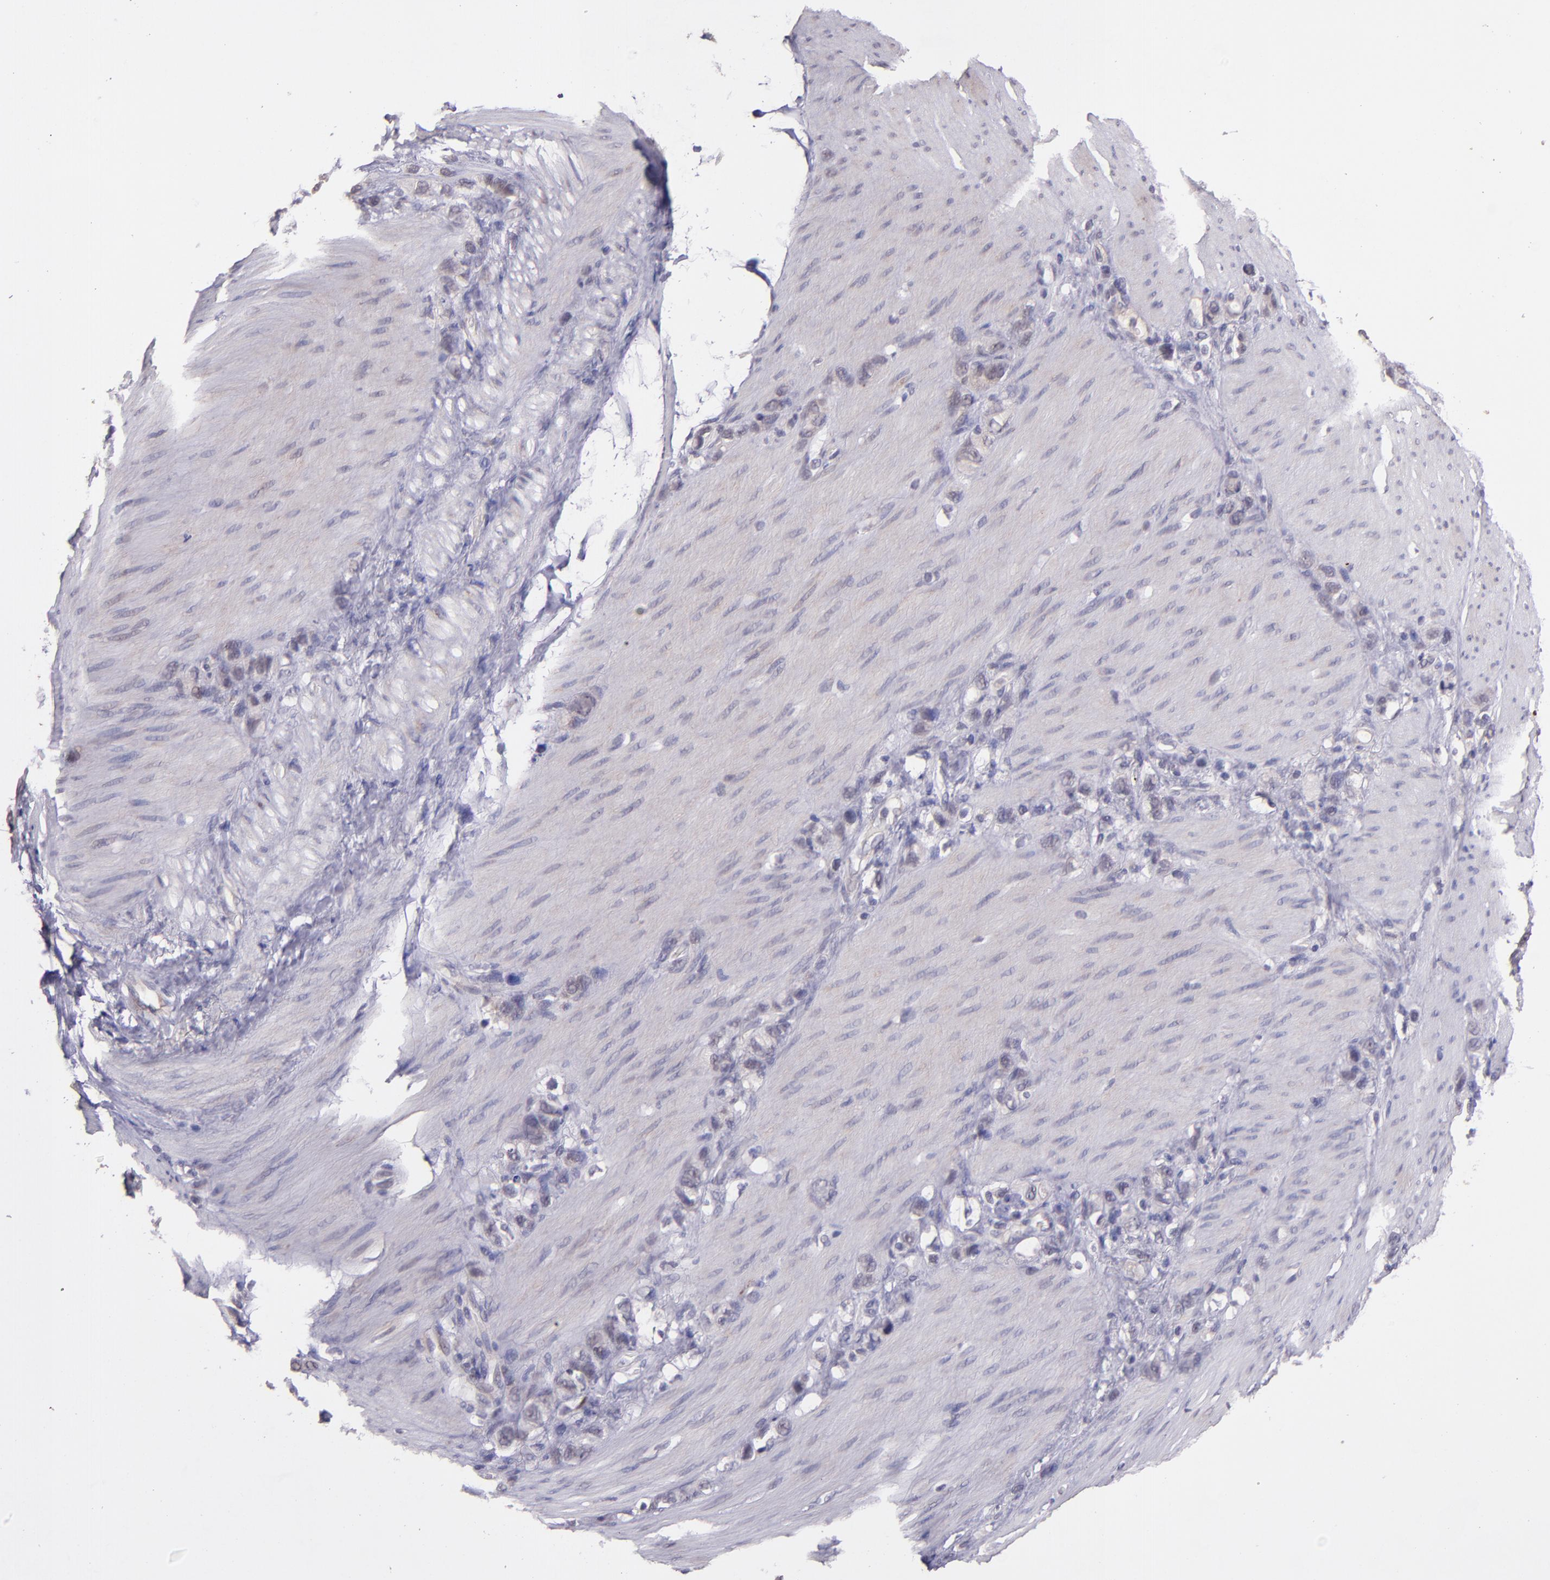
{"staining": {"intensity": "negative", "quantity": "none", "location": "none"}, "tissue": "stomach cancer", "cell_type": "Tumor cells", "image_type": "cancer", "snomed": [{"axis": "morphology", "description": "Normal tissue, NOS"}, {"axis": "morphology", "description": "Adenocarcinoma, NOS"}, {"axis": "morphology", "description": "Adenocarcinoma, High grade"}, {"axis": "topography", "description": "Stomach, upper"}, {"axis": "topography", "description": "Stomach"}], "caption": "An IHC histopathology image of stomach cancer (high-grade adenocarcinoma) is shown. There is no staining in tumor cells of stomach cancer (high-grade adenocarcinoma).", "gene": "TAF7L", "patient": {"sex": "female", "age": 65}}